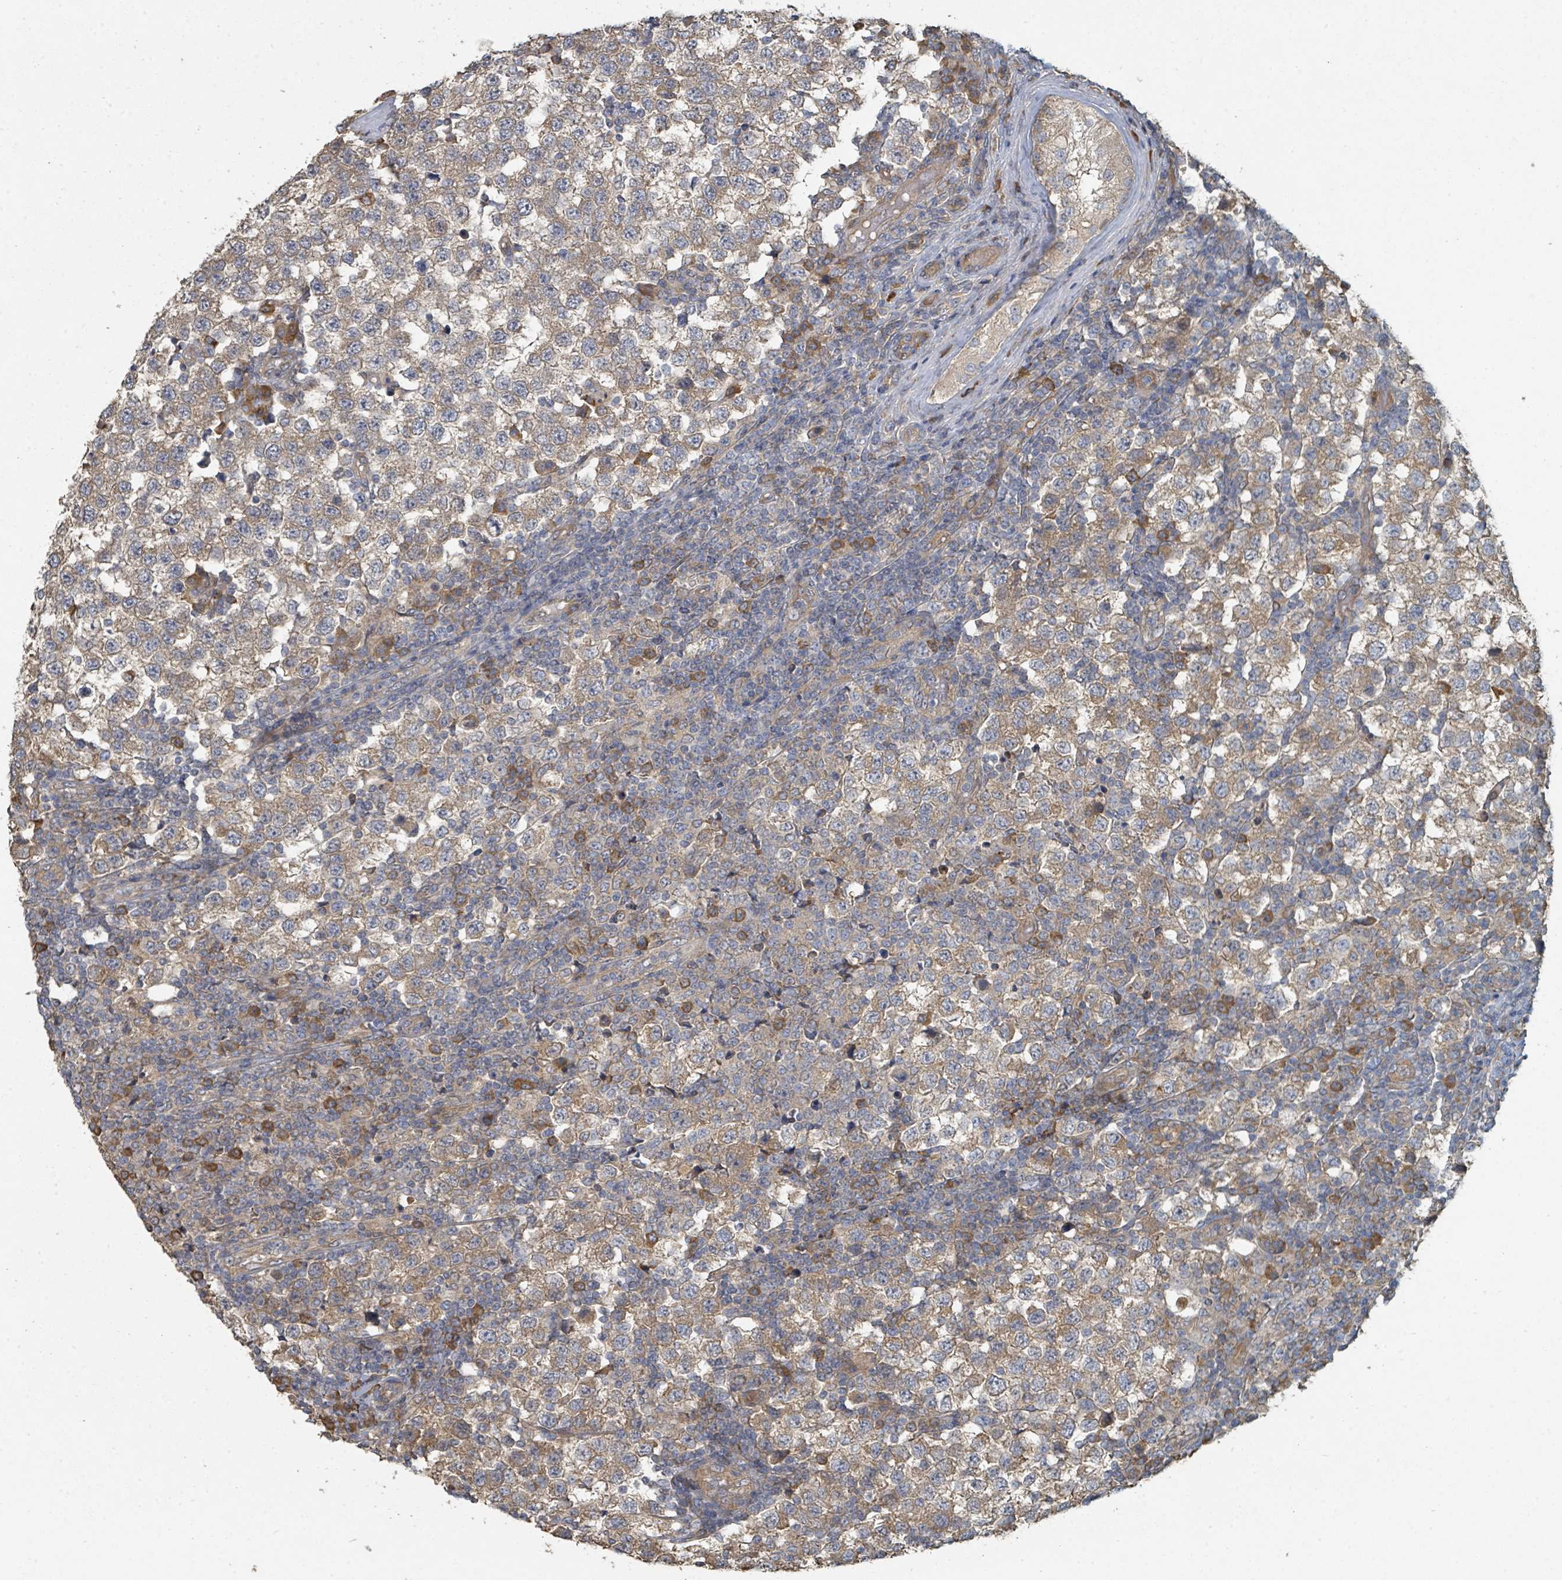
{"staining": {"intensity": "moderate", "quantity": "25%-75%", "location": "cytoplasmic/membranous"}, "tissue": "testis cancer", "cell_type": "Tumor cells", "image_type": "cancer", "snomed": [{"axis": "morphology", "description": "Seminoma, NOS"}, {"axis": "topography", "description": "Testis"}], "caption": "High-power microscopy captured an immunohistochemistry (IHC) photomicrograph of testis cancer, revealing moderate cytoplasmic/membranous expression in about 25%-75% of tumor cells.", "gene": "WDFY1", "patient": {"sex": "male", "age": 34}}